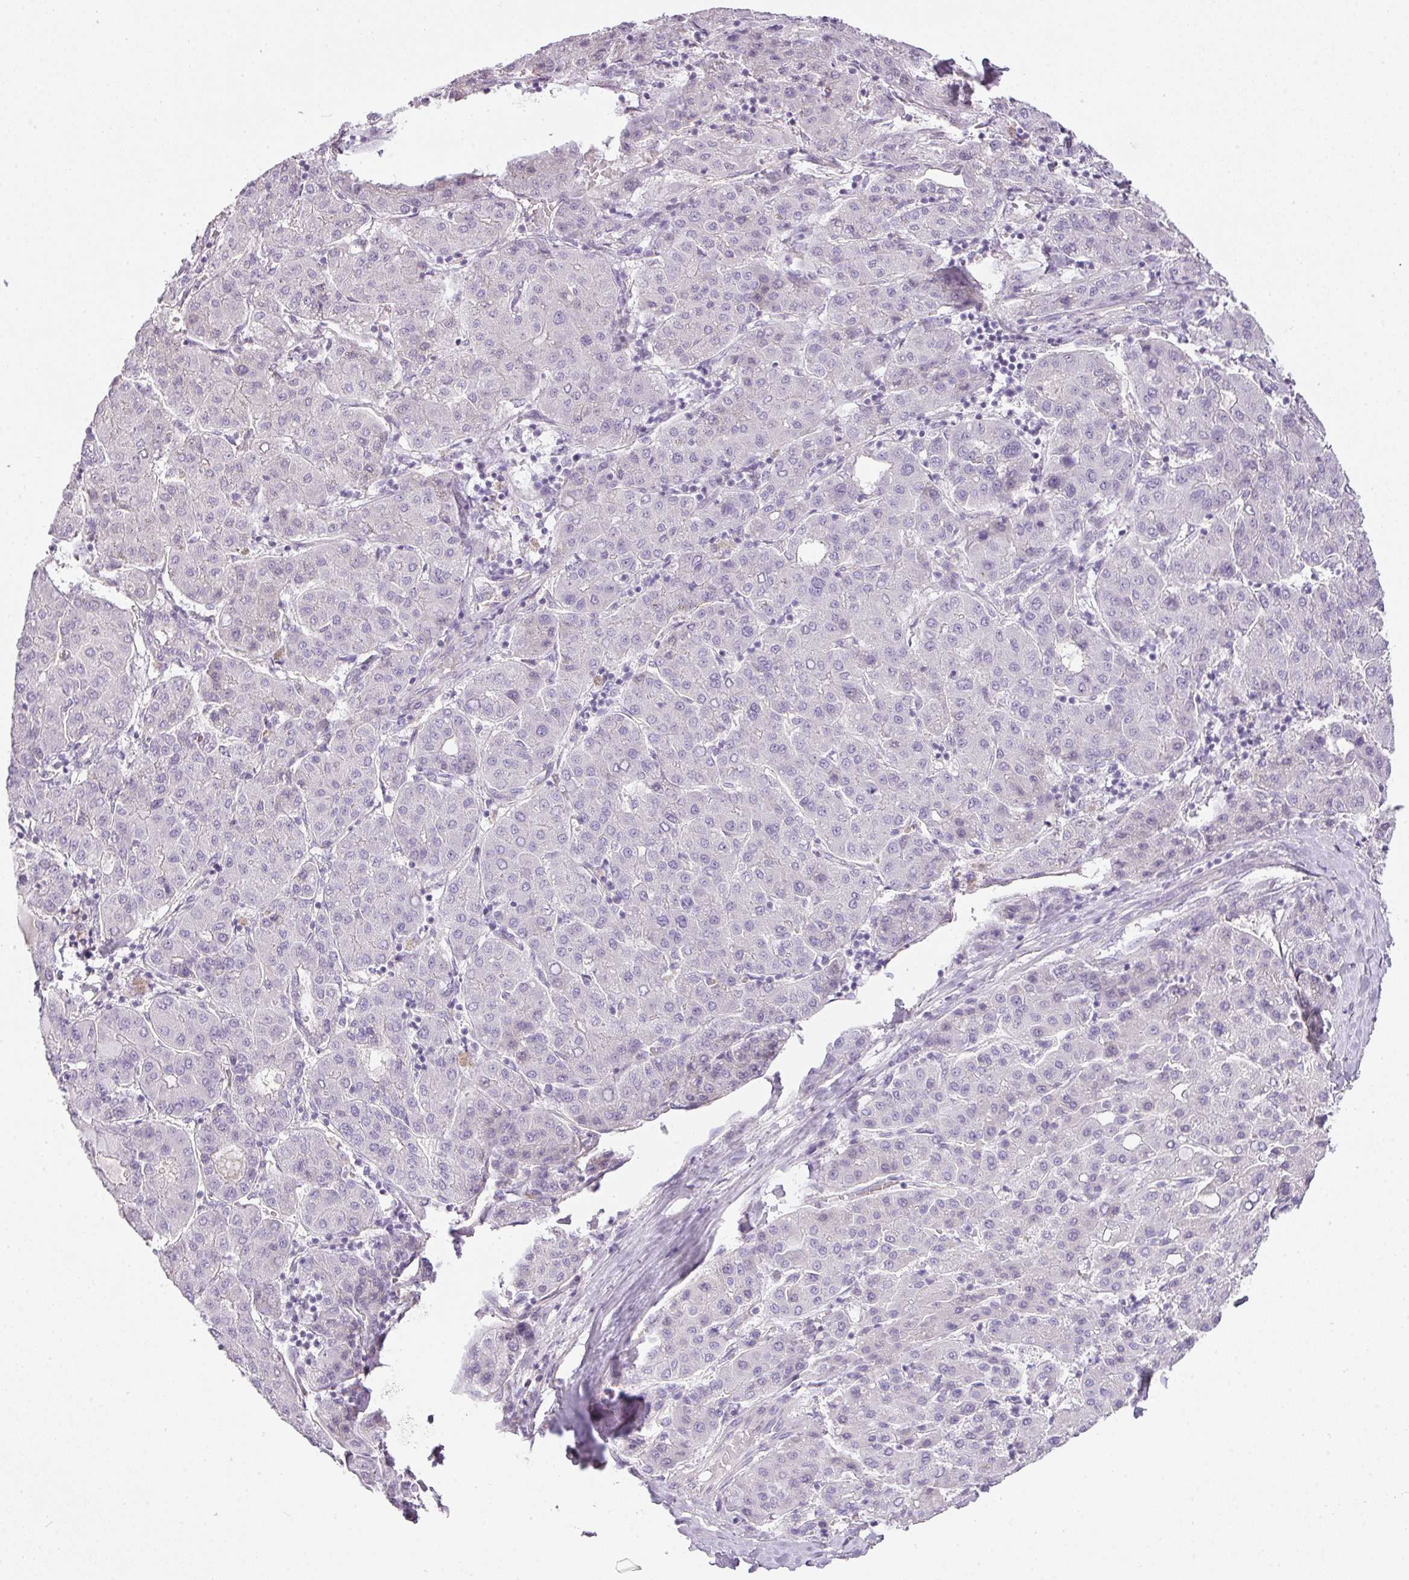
{"staining": {"intensity": "negative", "quantity": "none", "location": "none"}, "tissue": "liver cancer", "cell_type": "Tumor cells", "image_type": "cancer", "snomed": [{"axis": "morphology", "description": "Carcinoma, Hepatocellular, NOS"}, {"axis": "topography", "description": "Liver"}], "caption": "An image of human liver cancer (hepatocellular carcinoma) is negative for staining in tumor cells.", "gene": "RAX2", "patient": {"sex": "male", "age": 65}}